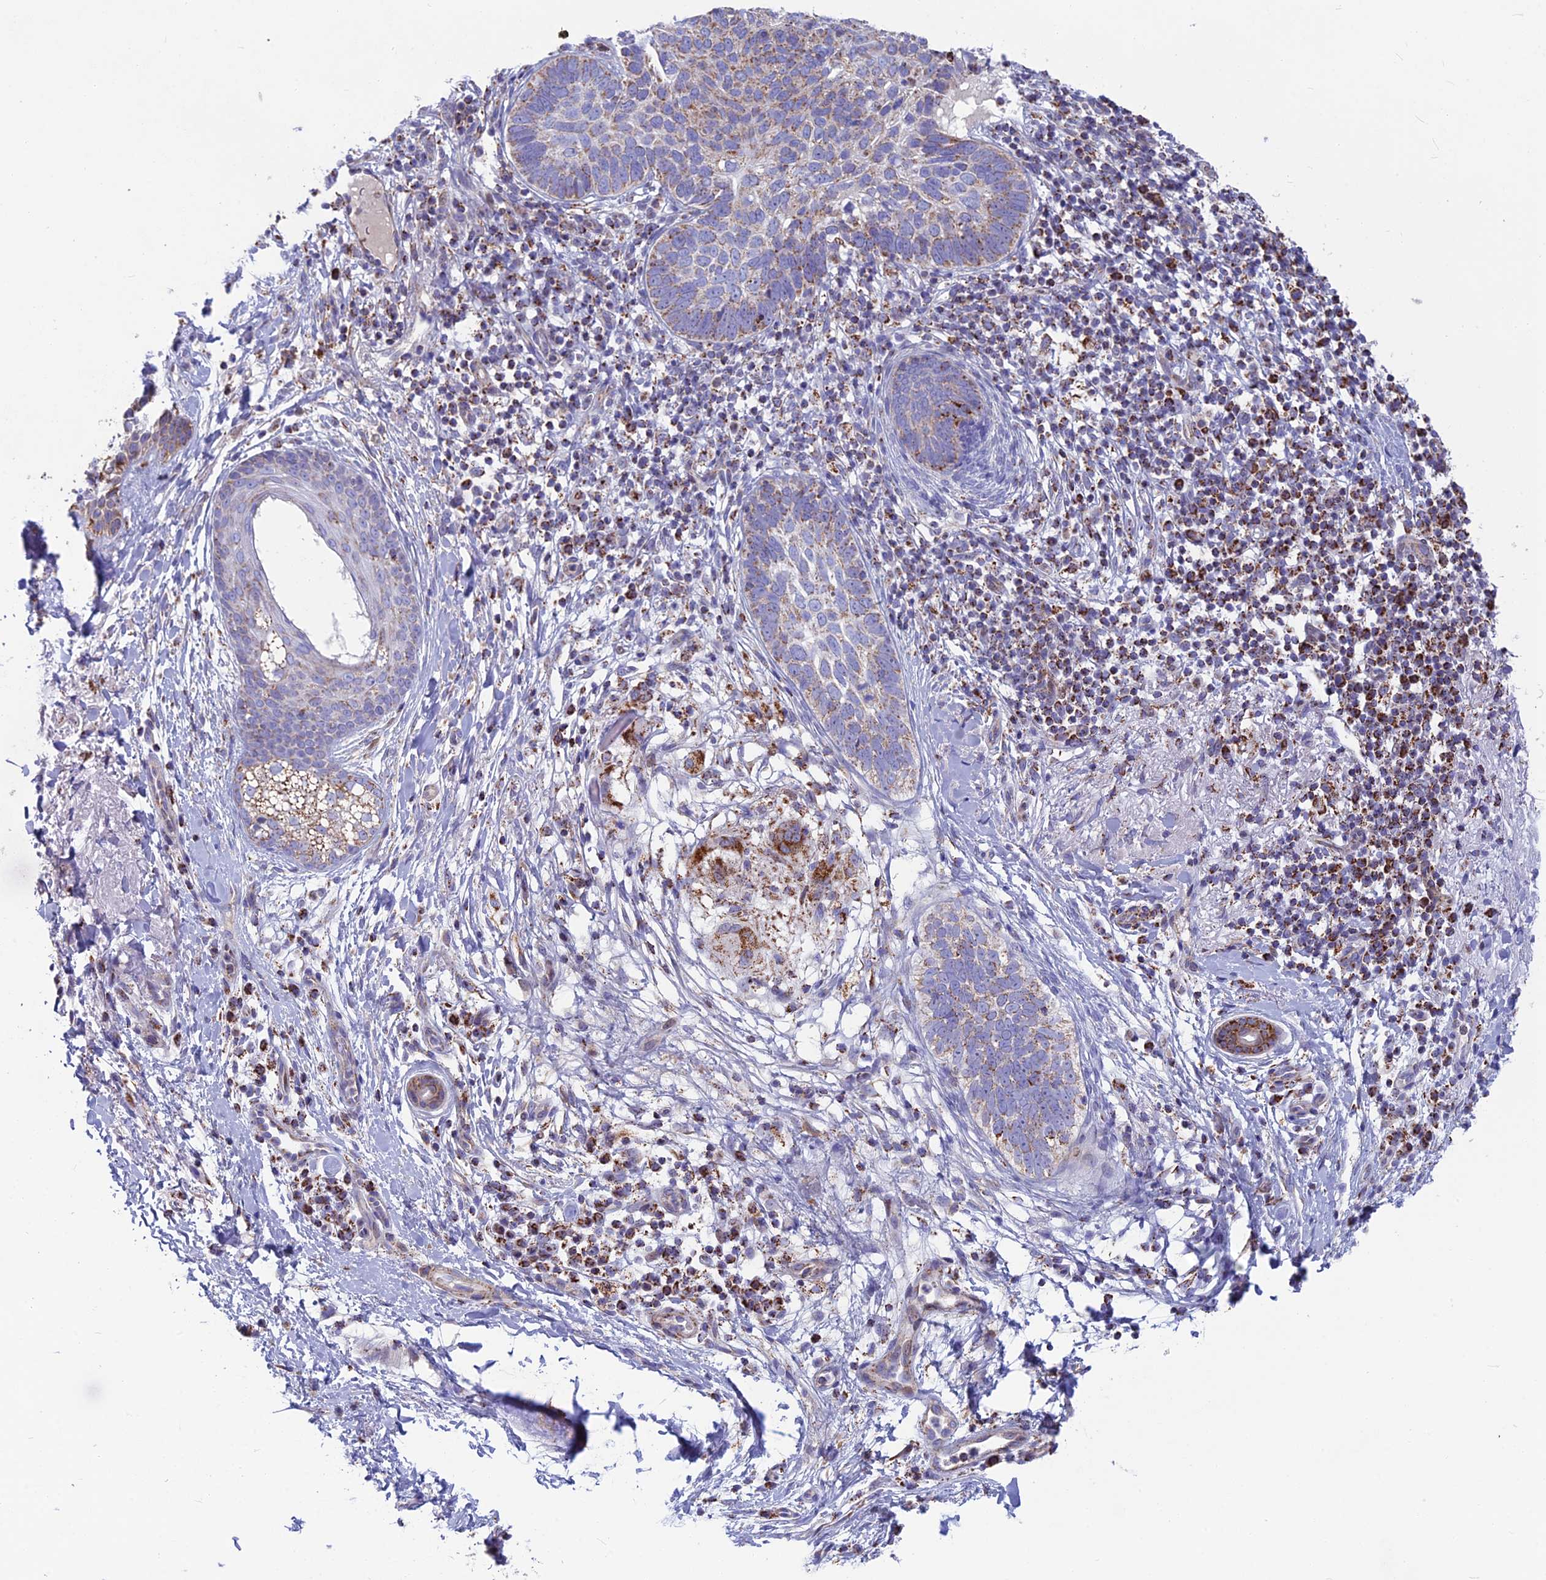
{"staining": {"intensity": "moderate", "quantity": "25%-75%", "location": "cytoplasmic/membranous"}, "tissue": "skin cancer", "cell_type": "Tumor cells", "image_type": "cancer", "snomed": [{"axis": "morphology", "description": "Basal cell carcinoma"}, {"axis": "topography", "description": "Skin"}], "caption": "Immunohistochemistry (IHC) photomicrograph of human skin cancer (basal cell carcinoma) stained for a protein (brown), which exhibits medium levels of moderate cytoplasmic/membranous positivity in approximately 25%-75% of tumor cells.", "gene": "CS", "patient": {"sex": "male", "age": 85}}